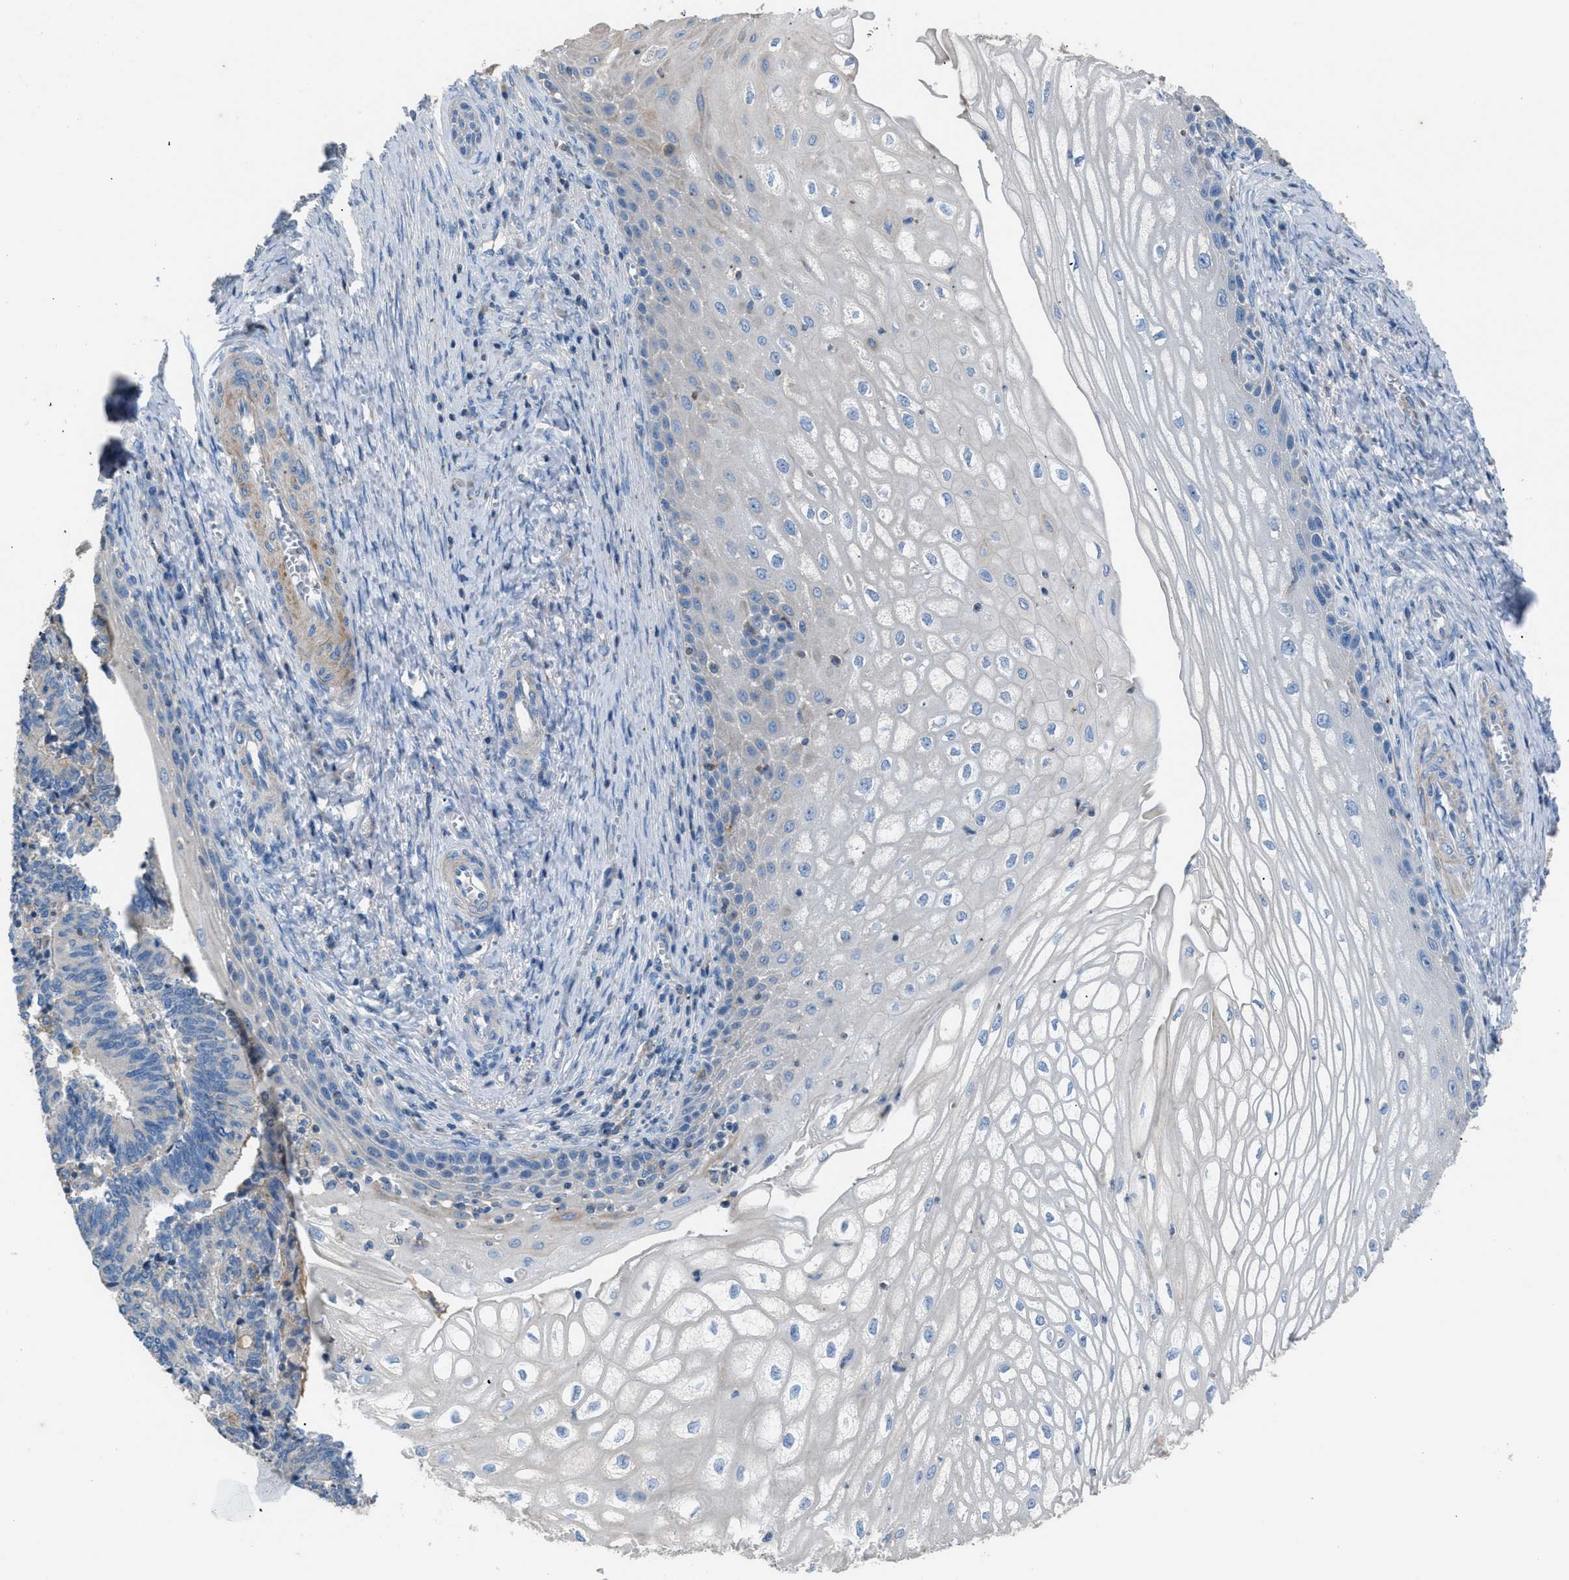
{"staining": {"intensity": "negative", "quantity": "none", "location": "none"}, "tissue": "cervical cancer", "cell_type": "Tumor cells", "image_type": "cancer", "snomed": [{"axis": "morphology", "description": "Adenocarcinoma, NOS"}, {"axis": "topography", "description": "Cervix"}], "caption": "High magnification brightfield microscopy of cervical adenocarcinoma stained with DAB (brown) and counterstained with hematoxylin (blue): tumor cells show no significant expression. (DAB IHC with hematoxylin counter stain).", "gene": "SGCZ", "patient": {"sex": "female", "age": 44}}